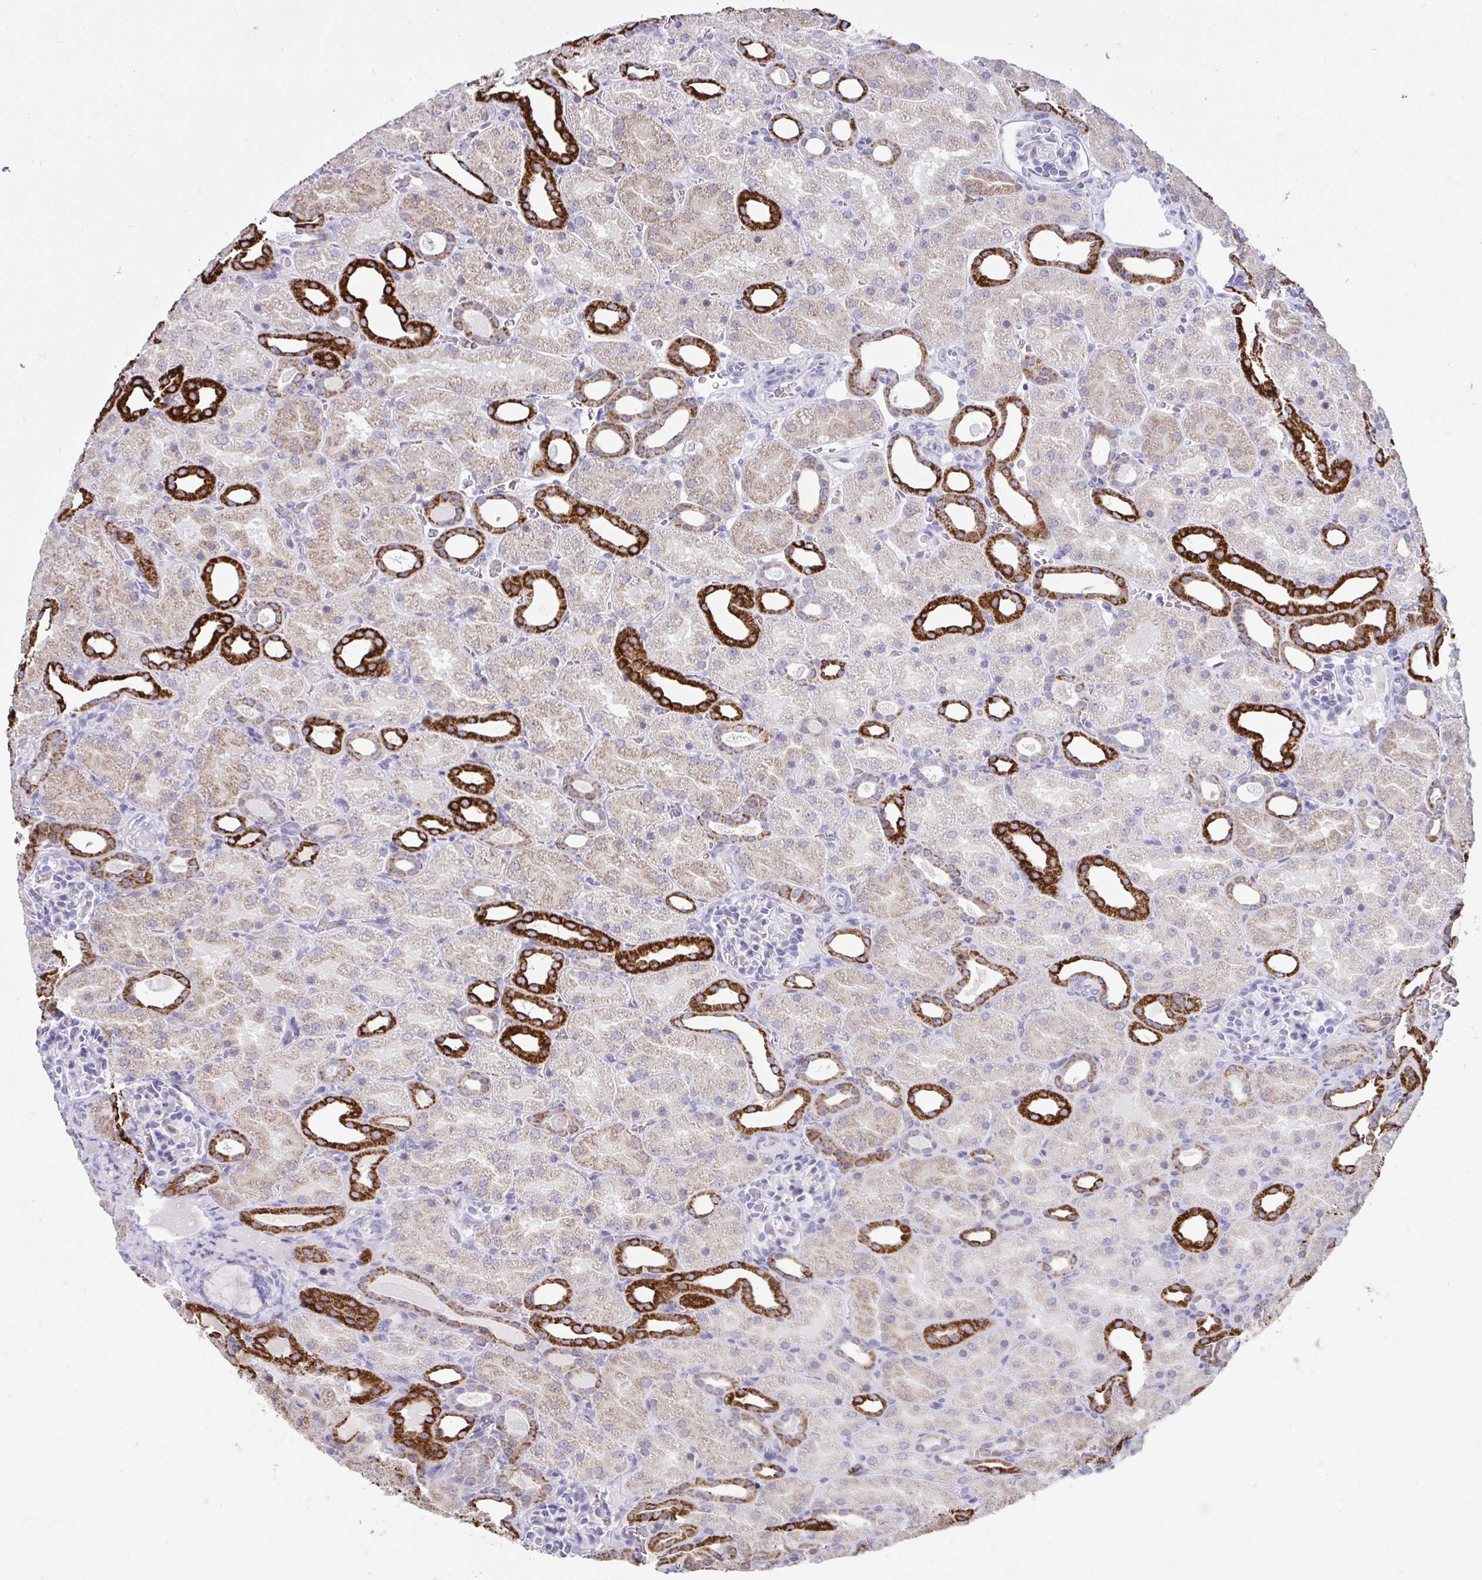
{"staining": {"intensity": "negative", "quantity": "none", "location": "none"}, "tissue": "kidney", "cell_type": "Cells in glomeruli", "image_type": "normal", "snomed": [{"axis": "morphology", "description": "Normal tissue, NOS"}, {"axis": "topography", "description": "Kidney"}], "caption": "Immunohistochemistry (IHC) of benign kidney reveals no staining in cells in glomeruli.", "gene": "PLA2G12B", "patient": {"sex": "male", "age": 2}}